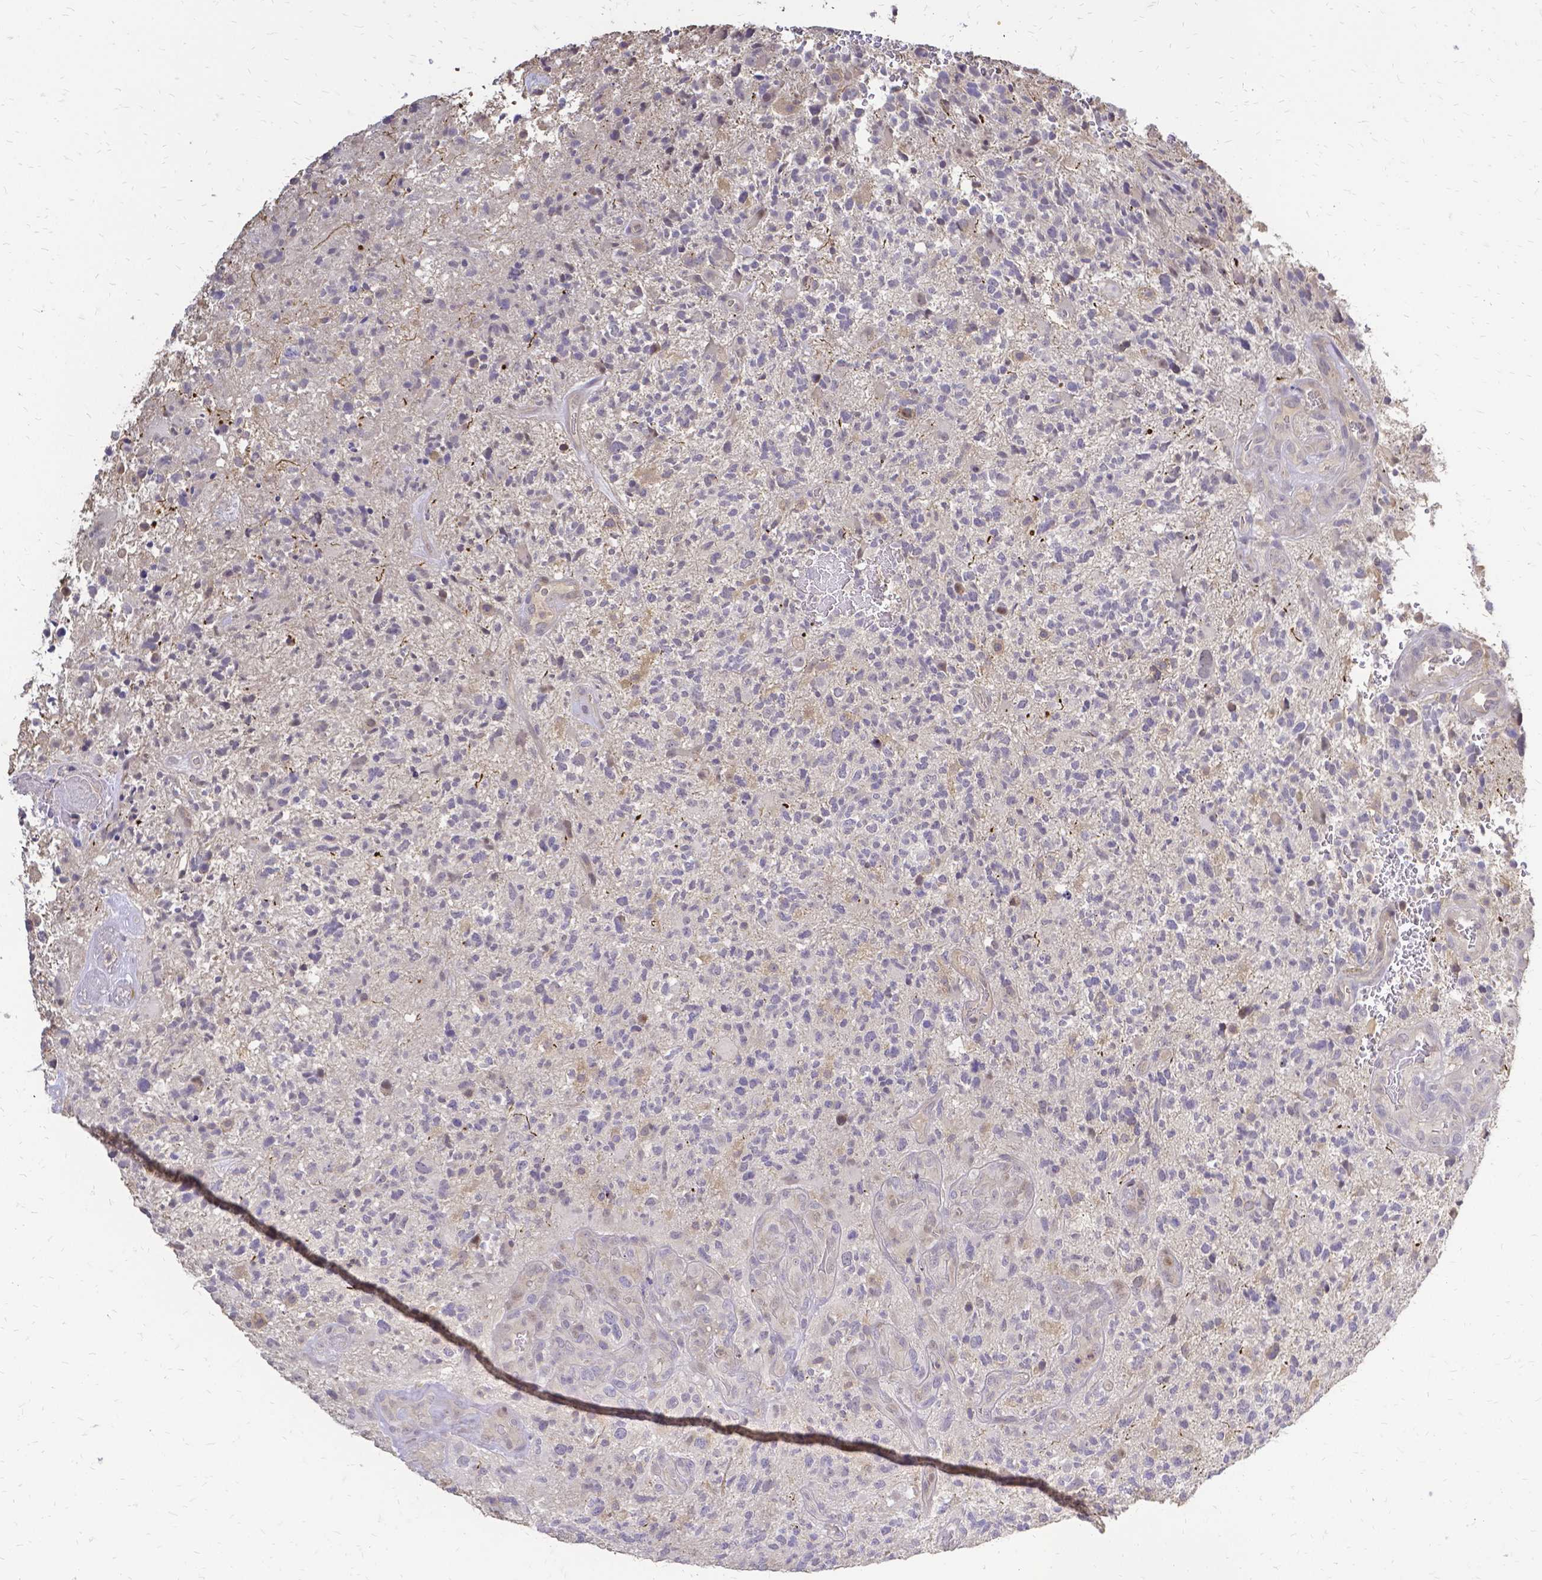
{"staining": {"intensity": "negative", "quantity": "none", "location": "none"}, "tissue": "glioma", "cell_type": "Tumor cells", "image_type": "cancer", "snomed": [{"axis": "morphology", "description": "Glioma, malignant, High grade"}, {"axis": "topography", "description": "Brain"}], "caption": "Immunohistochemistry (IHC) photomicrograph of malignant glioma (high-grade) stained for a protein (brown), which displays no expression in tumor cells.", "gene": "CIB1", "patient": {"sex": "female", "age": 71}}